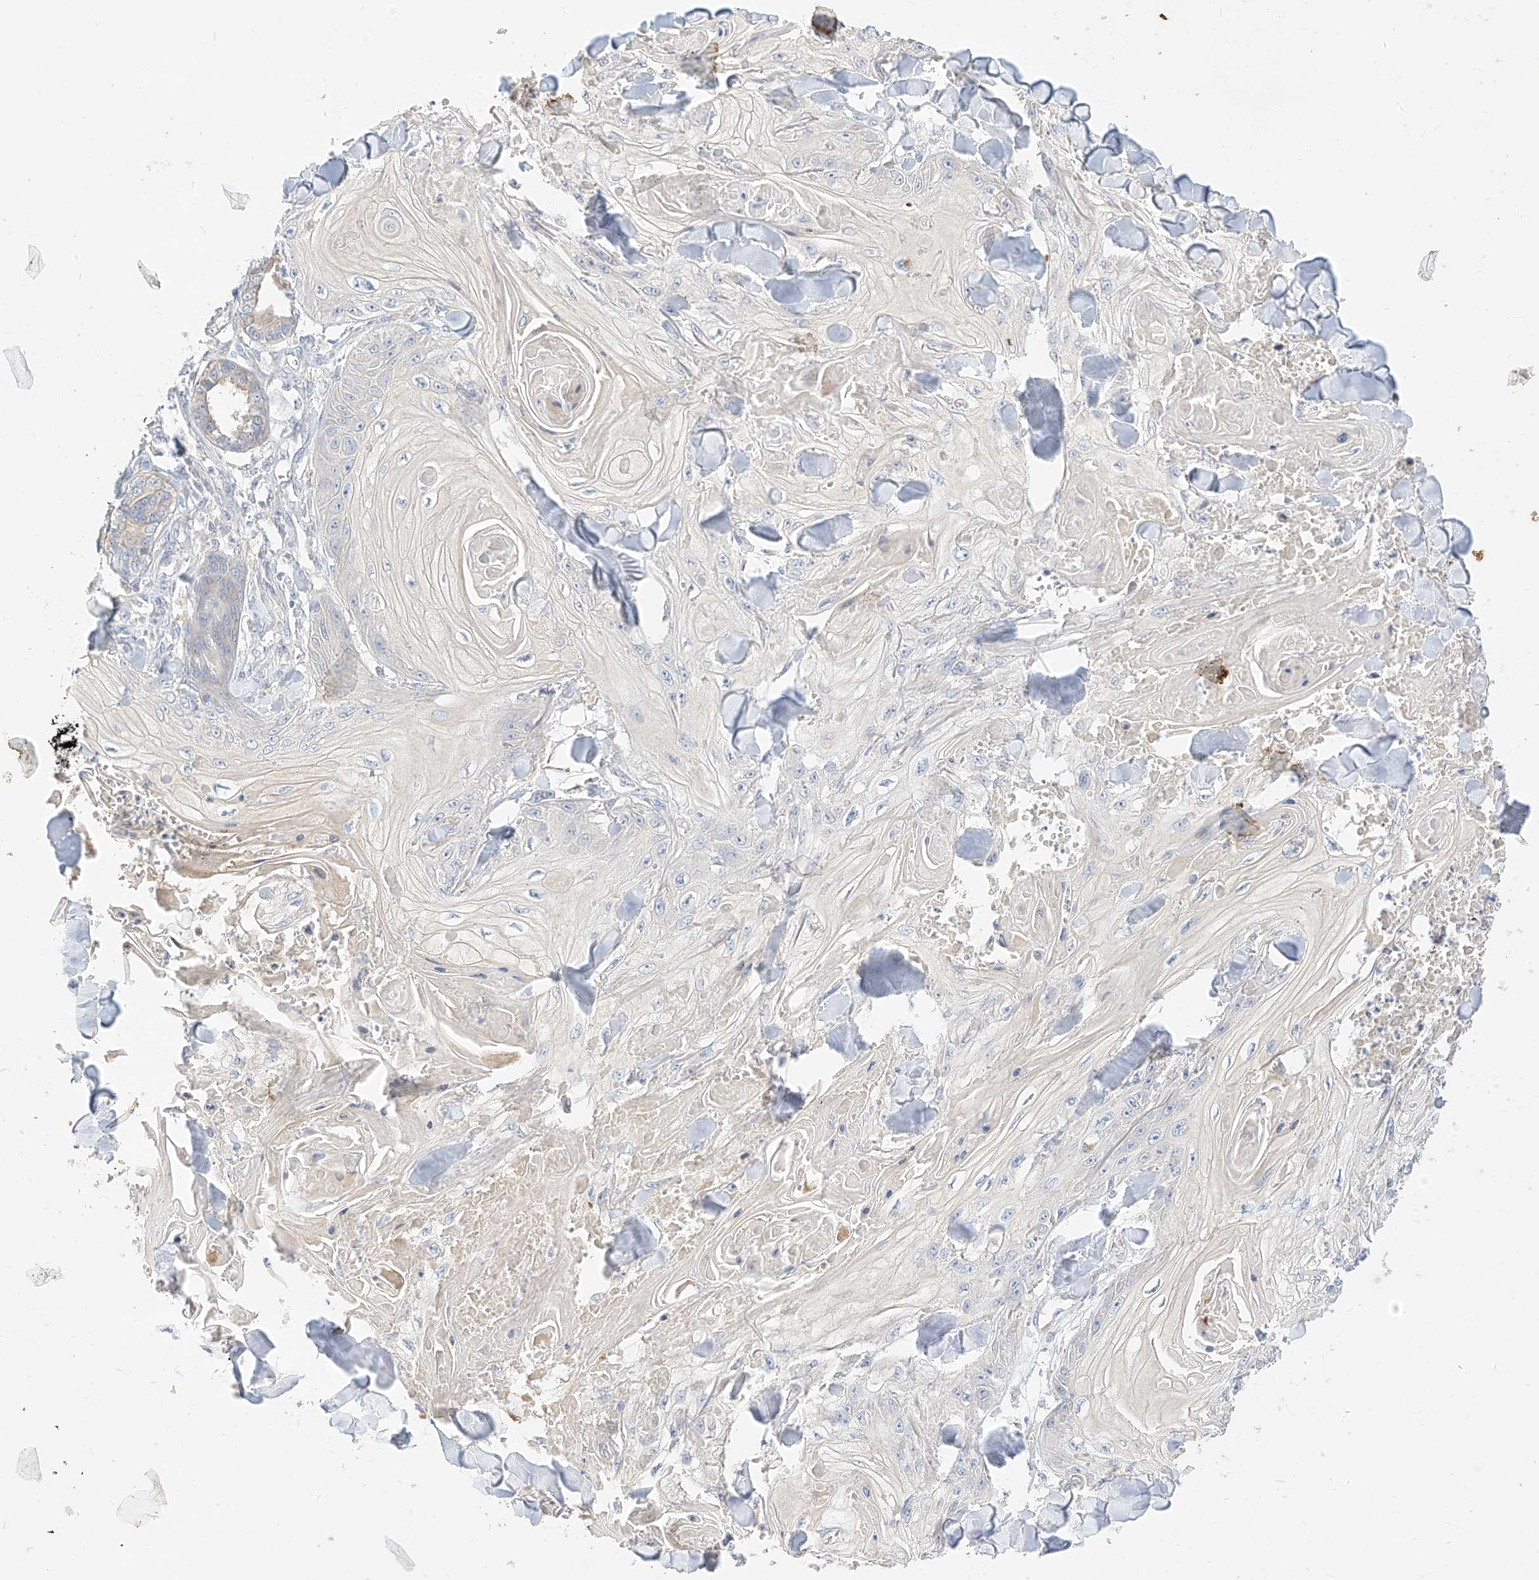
{"staining": {"intensity": "negative", "quantity": "none", "location": "none"}, "tissue": "skin cancer", "cell_type": "Tumor cells", "image_type": "cancer", "snomed": [{"axis": "morphology", "description": "Squamous cell carcinoma, NOS"}, {"axis": "topography", "description": "Skin"}], "caption": "There is no significant staining in tumor cells of skin cancer (squamous cell carcinoma).", "gene": "RASA2", "patient": {"sex": "male", "age": 74}}